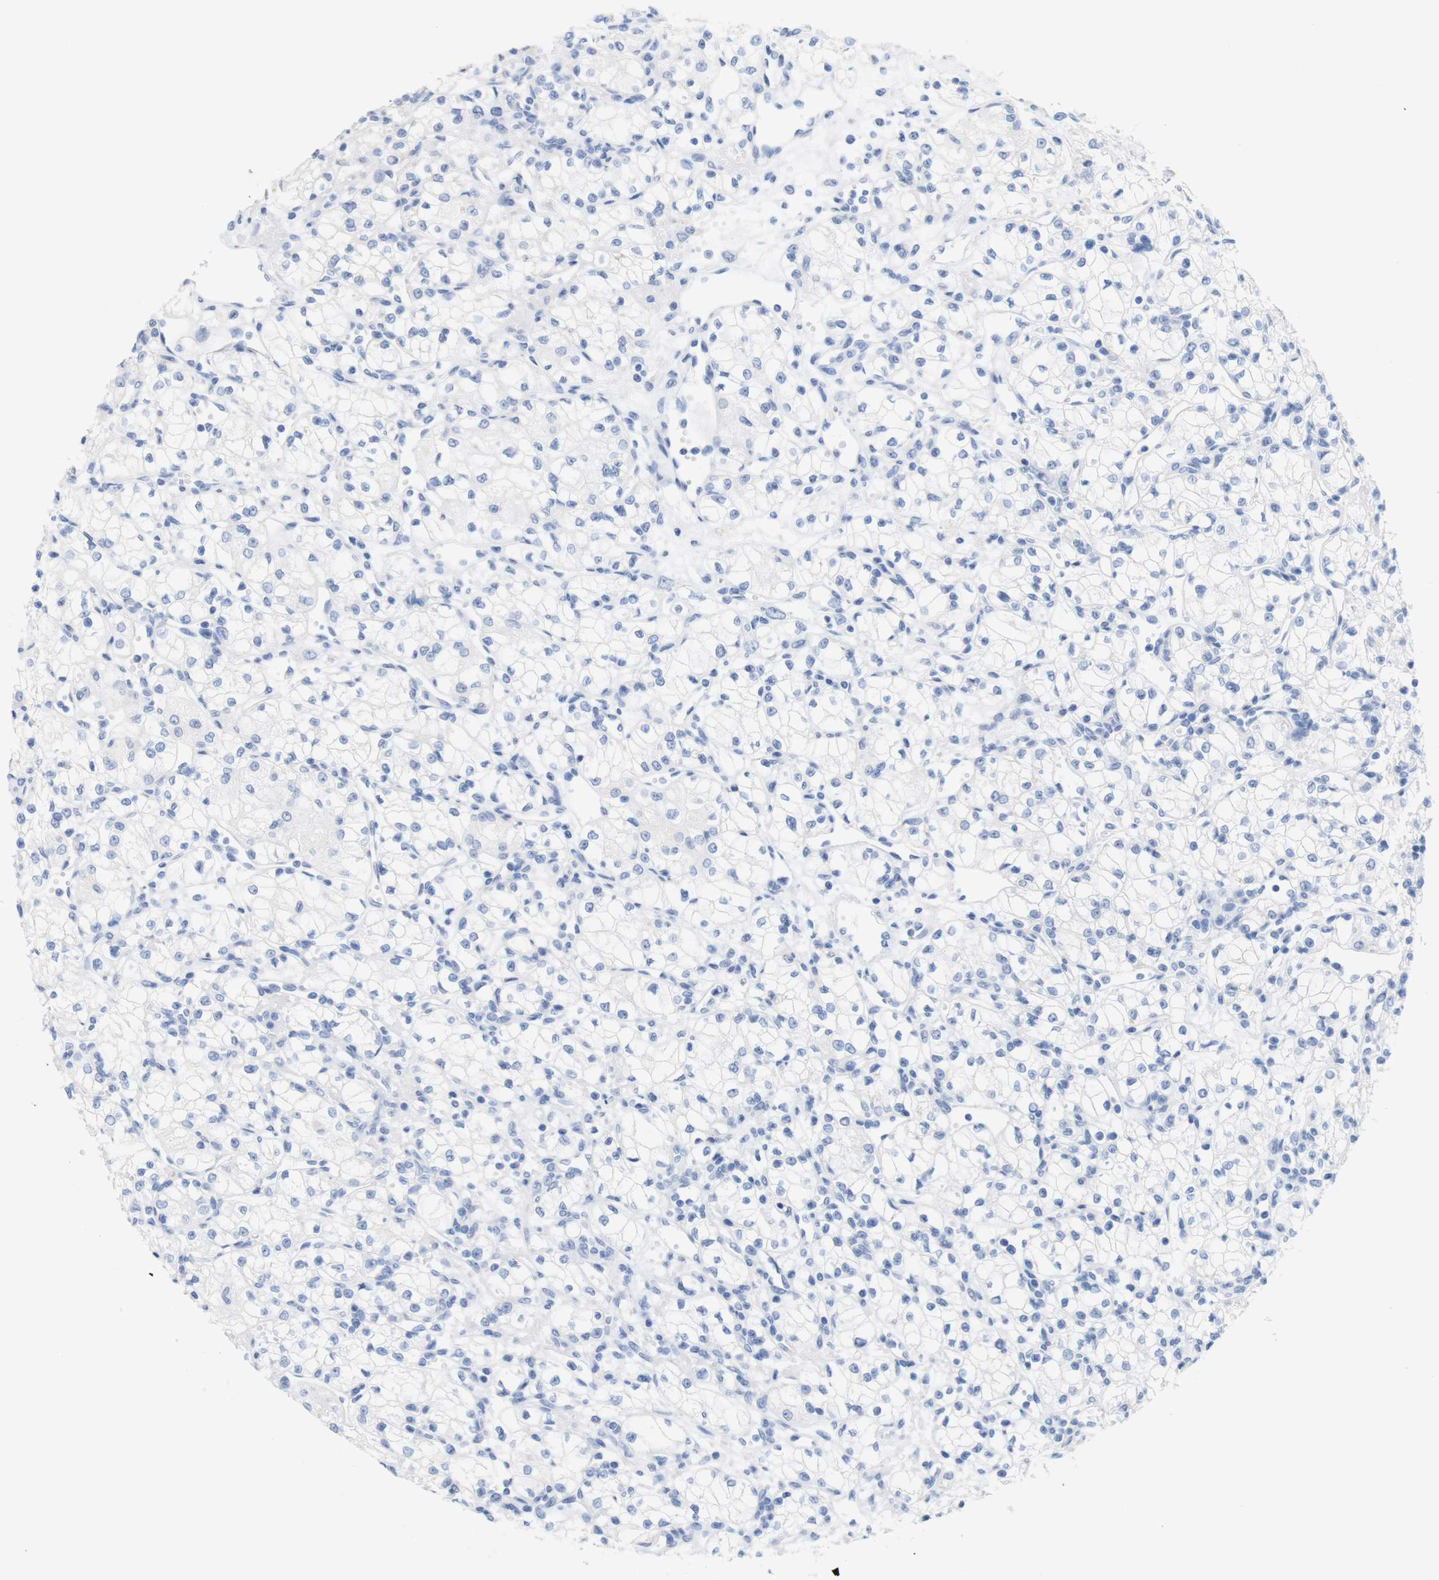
{"staining": {"intensity": "negative", "quantity": "none", "location": "none"}, "tissue": "renal cancer", "cell_type": "Tumor cells", "image_type": "cancer", "snomed": [{"axis": "morphology", "description": "Normal tissue, NOS"}, {"axis": "morphology", "description": "Adenocarcinoma, NOS"}, {"axis": "topography", "description": "Kidney"}], "caption": "High magnification brightfield microscopy of renal cancer stained with DAB (brown) and counterstained with hematoxylin (blue): tumor cells show no significant staining.", "gene": "LAG3", "patient": {"sex": "male", "age": 59}}